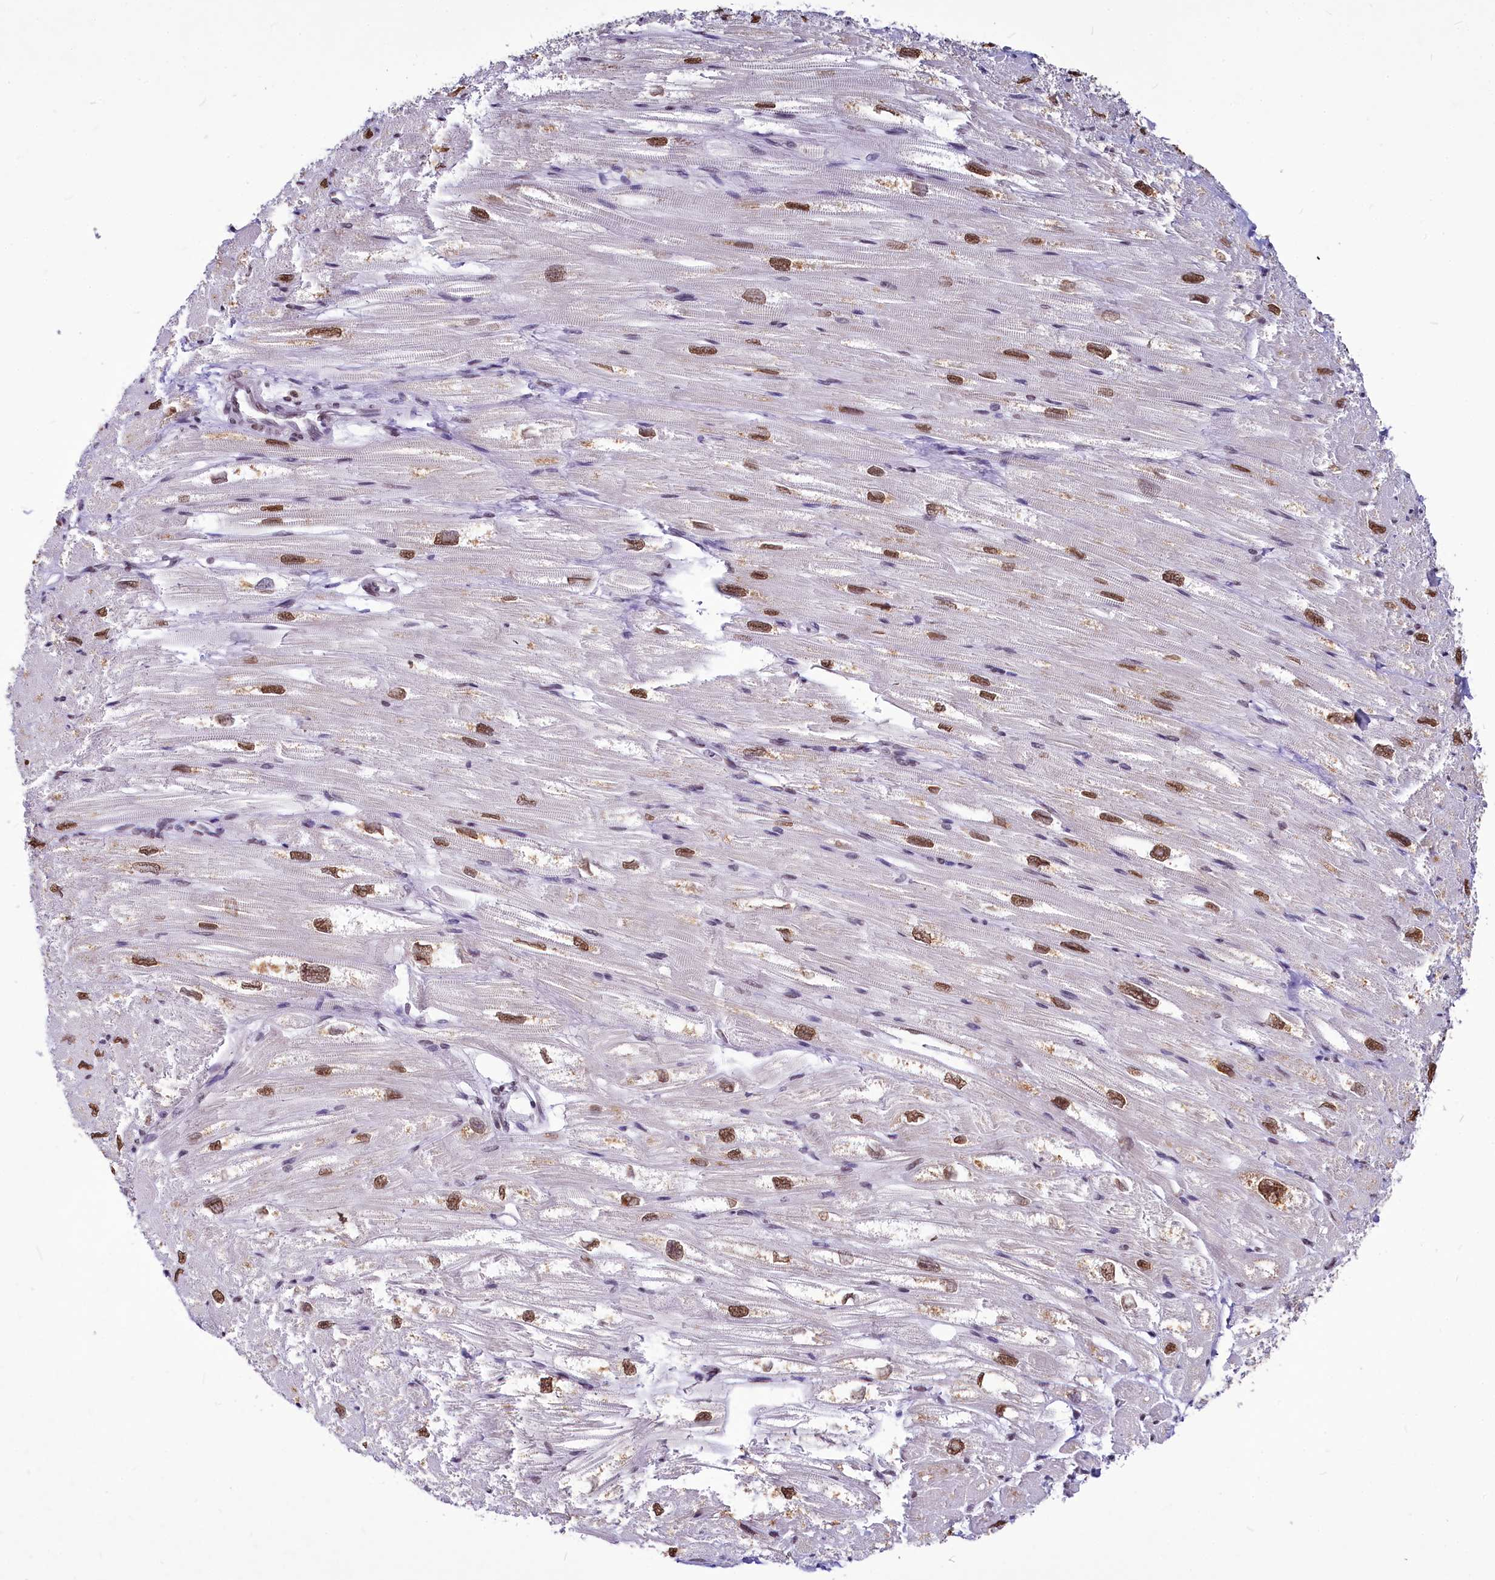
{"staining": {"intensity": "moderate", "quantity": ">75%", "location": "cytoplasmic/membranous,nuclear"}, "tissue": "heart muscle", "cell_type": "Cardiomyocytes", "image_type": "normal", "snomed": [{"axis": "morphology", "description": "Normal tissue, NOS"}, {"axis": "topography", "description": "Heart"}], "caption": "A photomicrograph showing moderate cytoplasmic/membranous,nuclear positivity in approximately >75% of cardiomyocytes in unremarkable heart muscle, as visualized by brown immunohistochemical staining.", "gene": "PARPBP", "patient": {"sex": "male", "age": 50}}